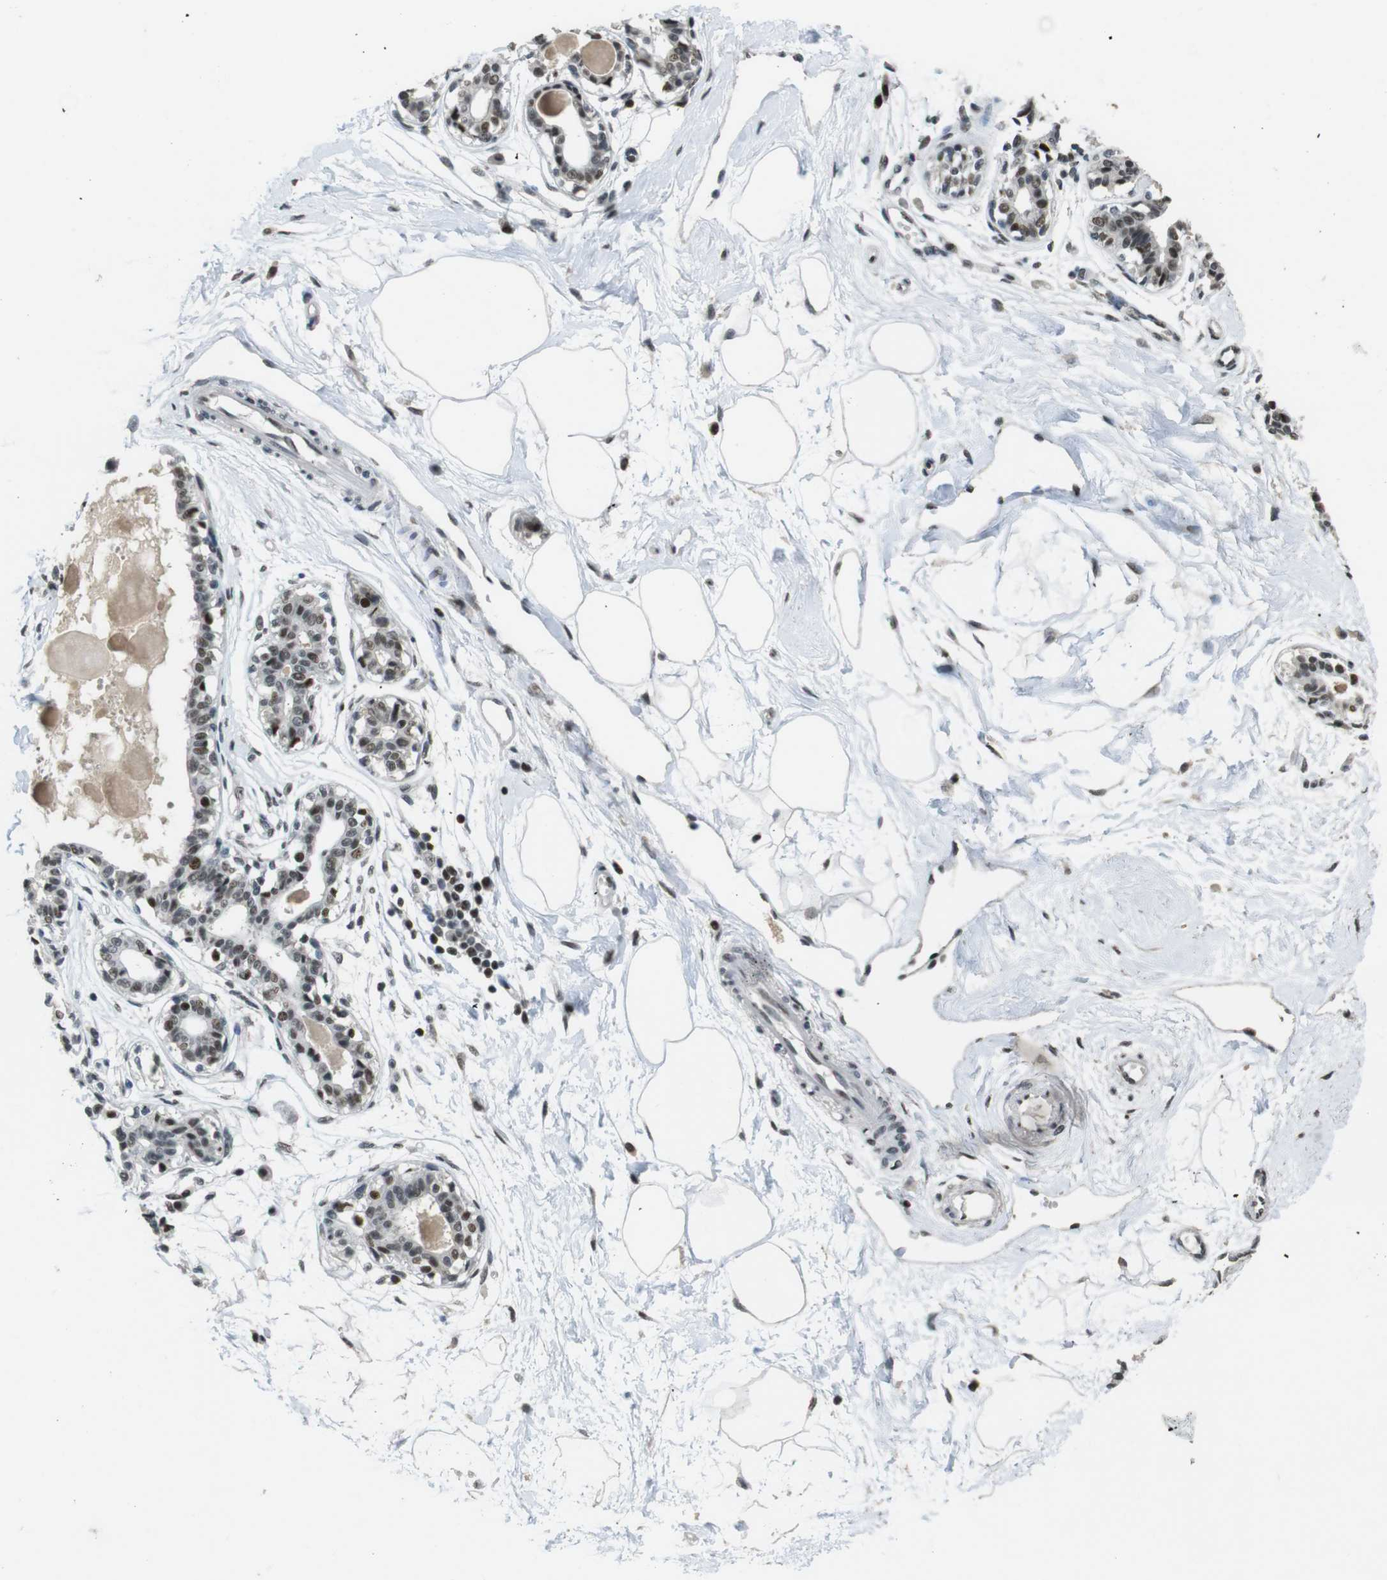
{"staining": {"intensity": "weak", "quantity": ">75%", "location": "nuclear"}, "tissue": "breast", "cell_type": "Adipocytes", "image_type": "normal", "snomed": [{"axis": "morphology", "description": "Normal tissue, NOS"}, {"axis": "topography", "description": "Breast"}], "caption": "Weak nuclear staining for a protein is present in approximately >75% of adipocytes of benign breast using immunohistochemistry.", "gene": "CSNK2B", "patient": {"sex": "female", "age": 45}}